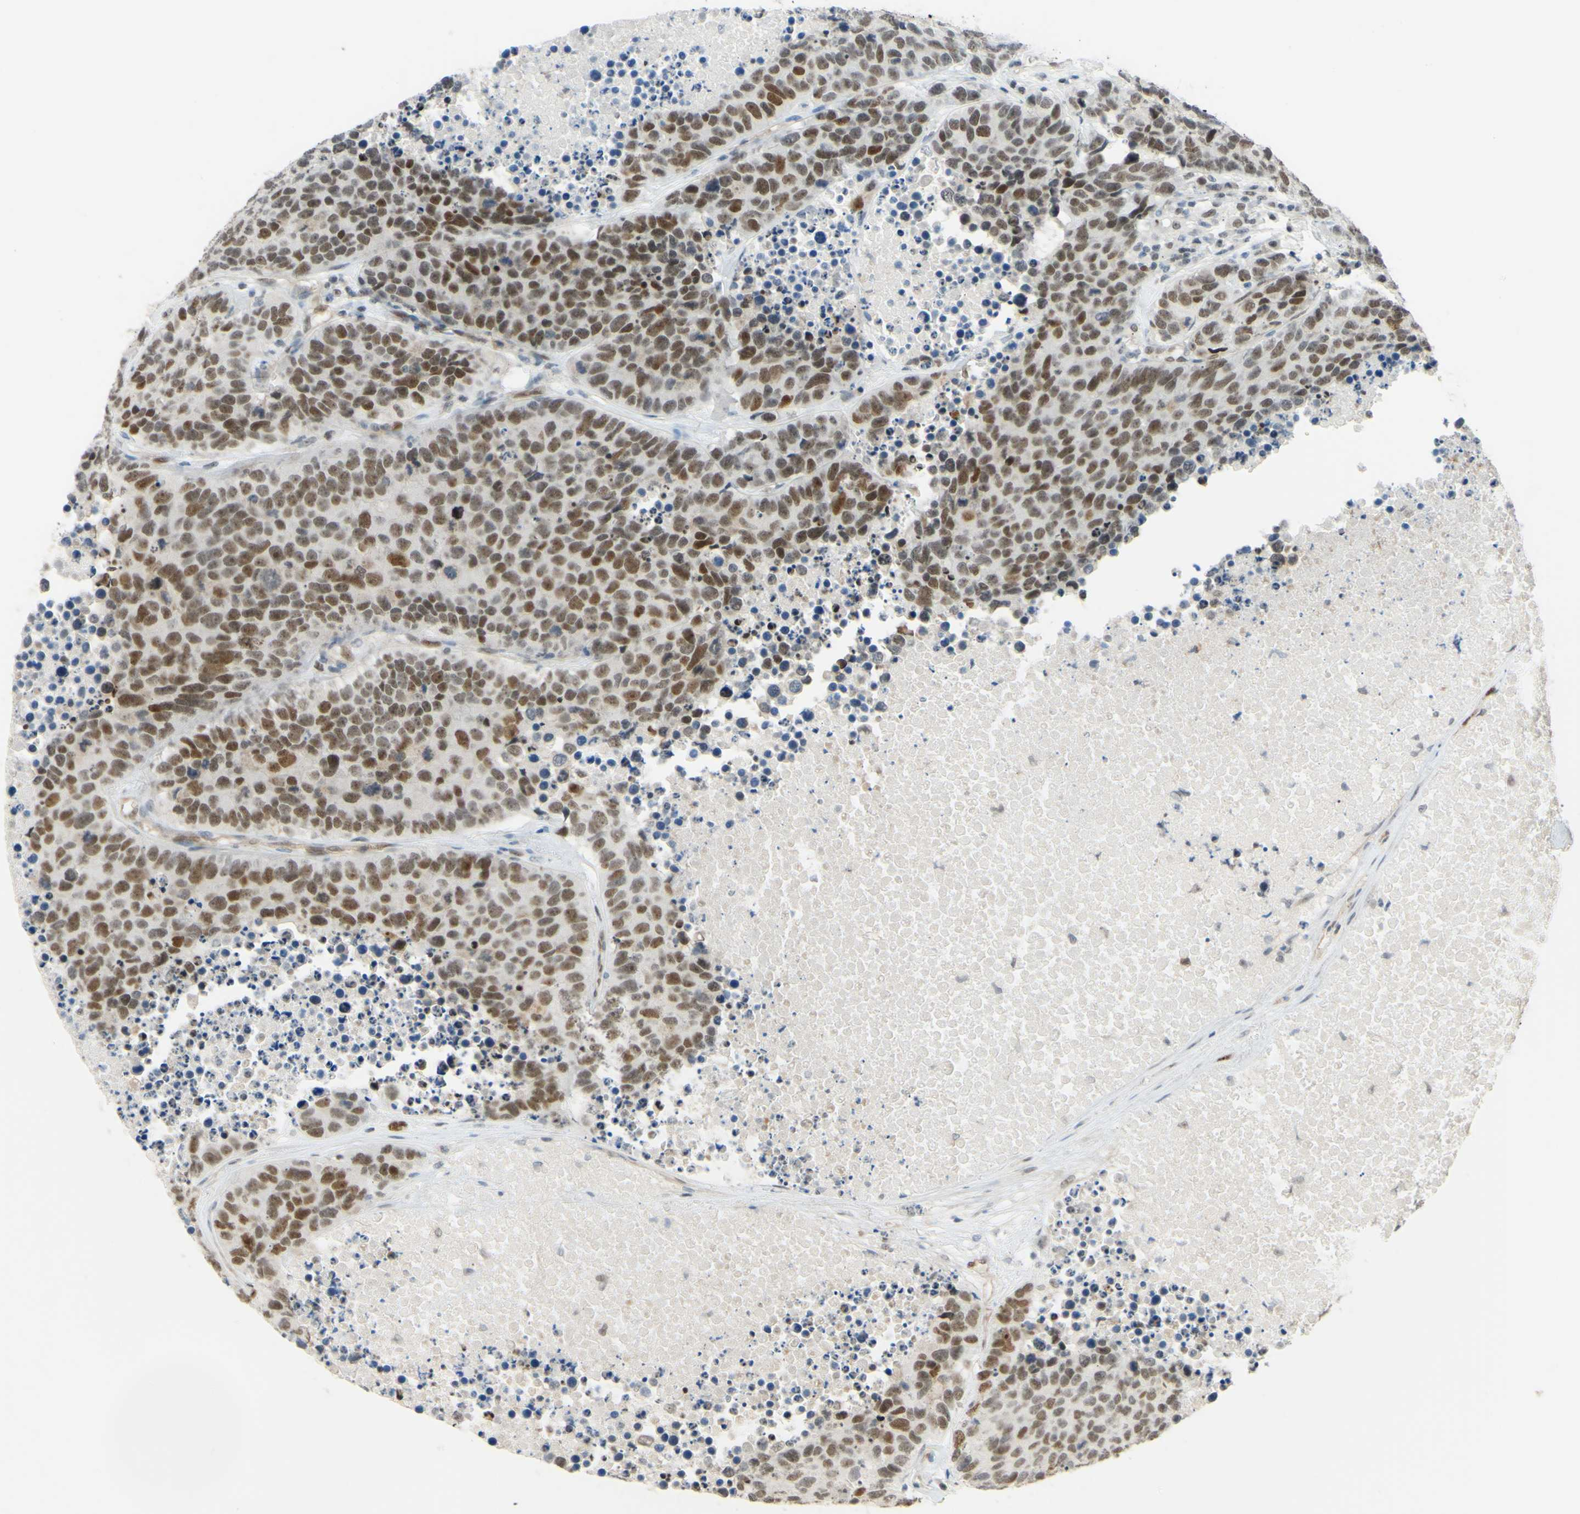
{"staining": {"intensity": "moderate", "quantity": ">75%", "location": "nuclear"}, "tissue": "carcinoid", "cell_type": "Tumor cells", "image_type": "cancer", "snomed": [{"axis": "morphology", "description": "Carcinoid, malignant, NOS"}, {"axis": "topography", "description": "Lung"}], "caption": "Carcinoid stained with immunohistochemistry (IHC) displays moderate nuclear positivity in about >75% of tumor cells.", "gene": "POLB", "patient": {"sex": "male", "age": 60}}